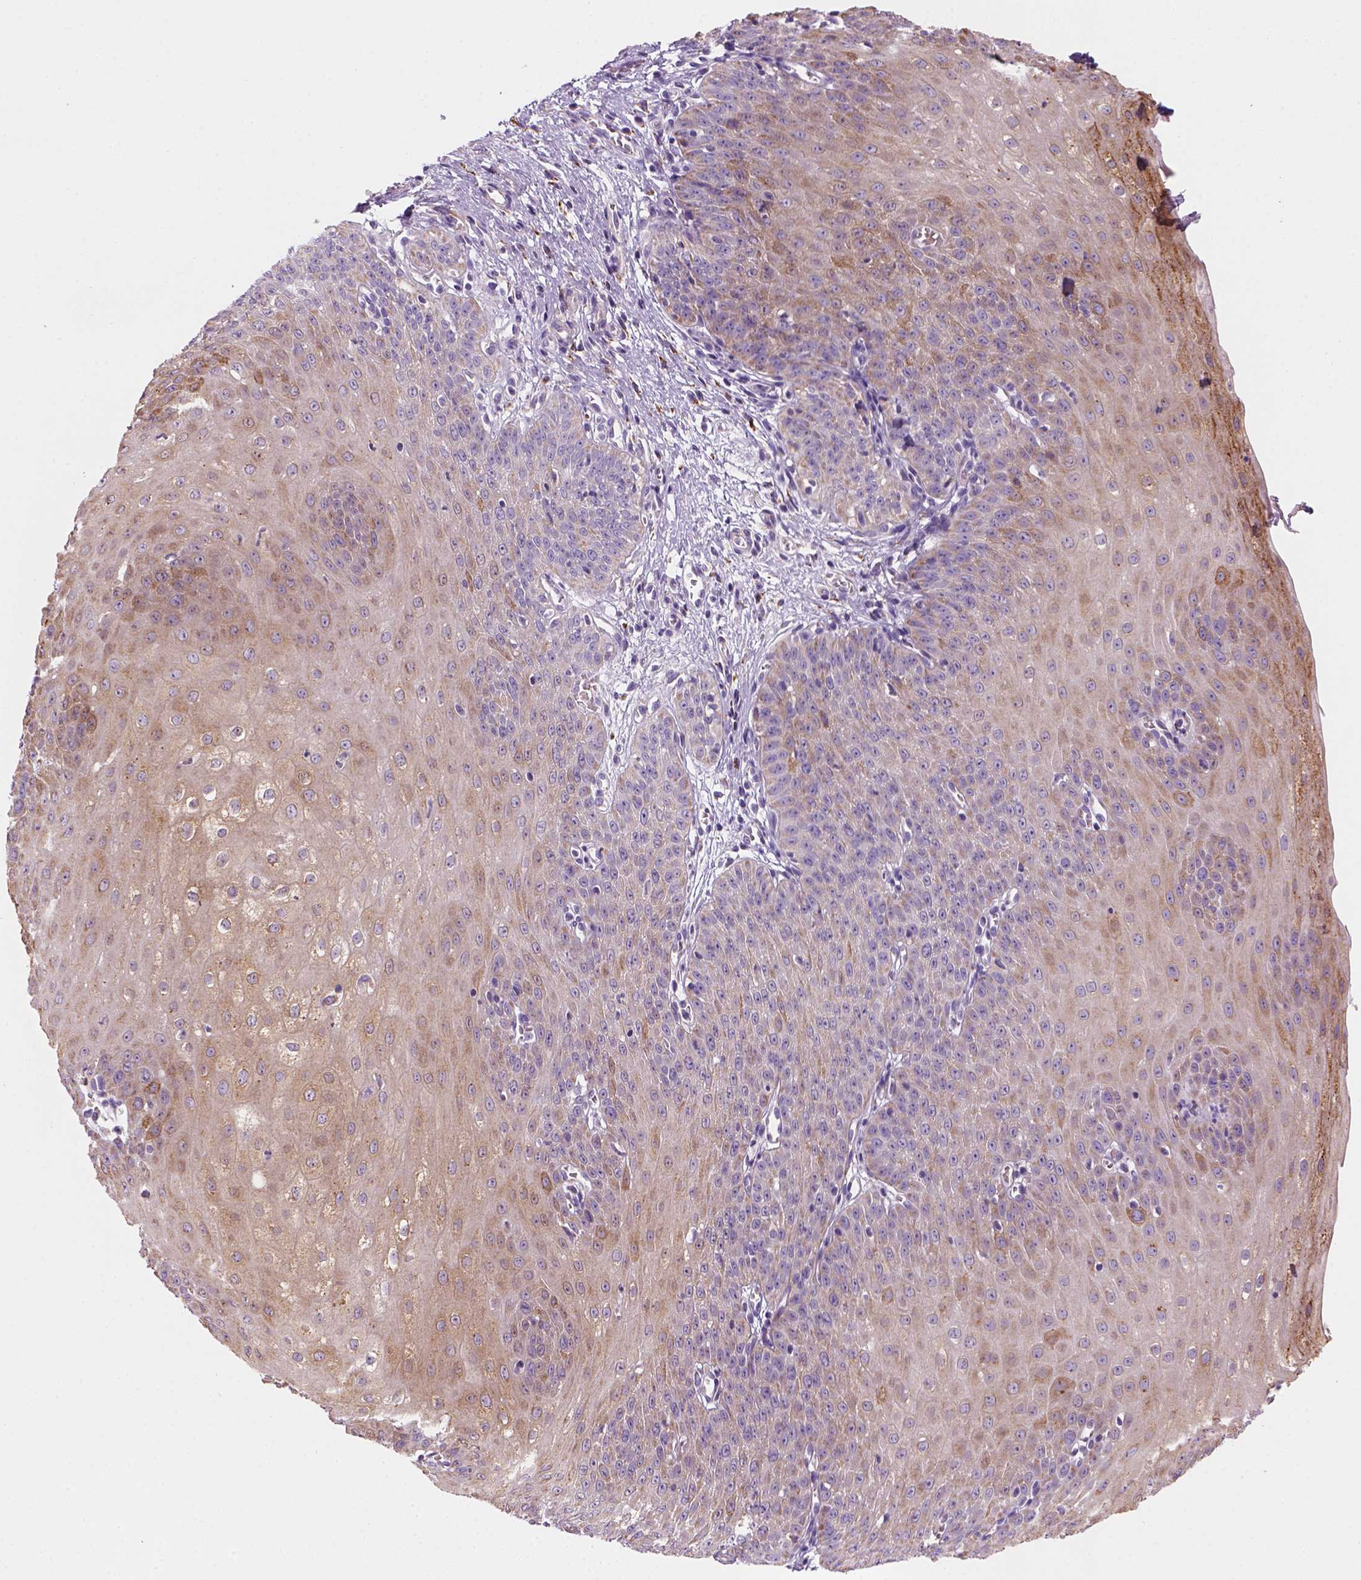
{"staining": {"intensity": "moderate", "quantity": "25%-75%", "location": "cytoplasmic/membranous"}, "tissue": "esophagus", "cell_type": "Squamous epithelial cells", "image_type": "normal", "snomed": [{"axis": "morphology", "description": "Normal tissue, NOS"}, {"axis": "topography", "description": "Esophagus"}], "caption": "Protein staining demonstrates moderate cytoplasmic/membranous staining in approximately 25%-75% of squamous epithelial cells in normal esophagus. The staining was performed using DAB, with brown indicating positive protein expression. Nuclei are stained blue with hematoxylin.", "gene": "CES2", "patient": {"sex": "male", "age": 71}}